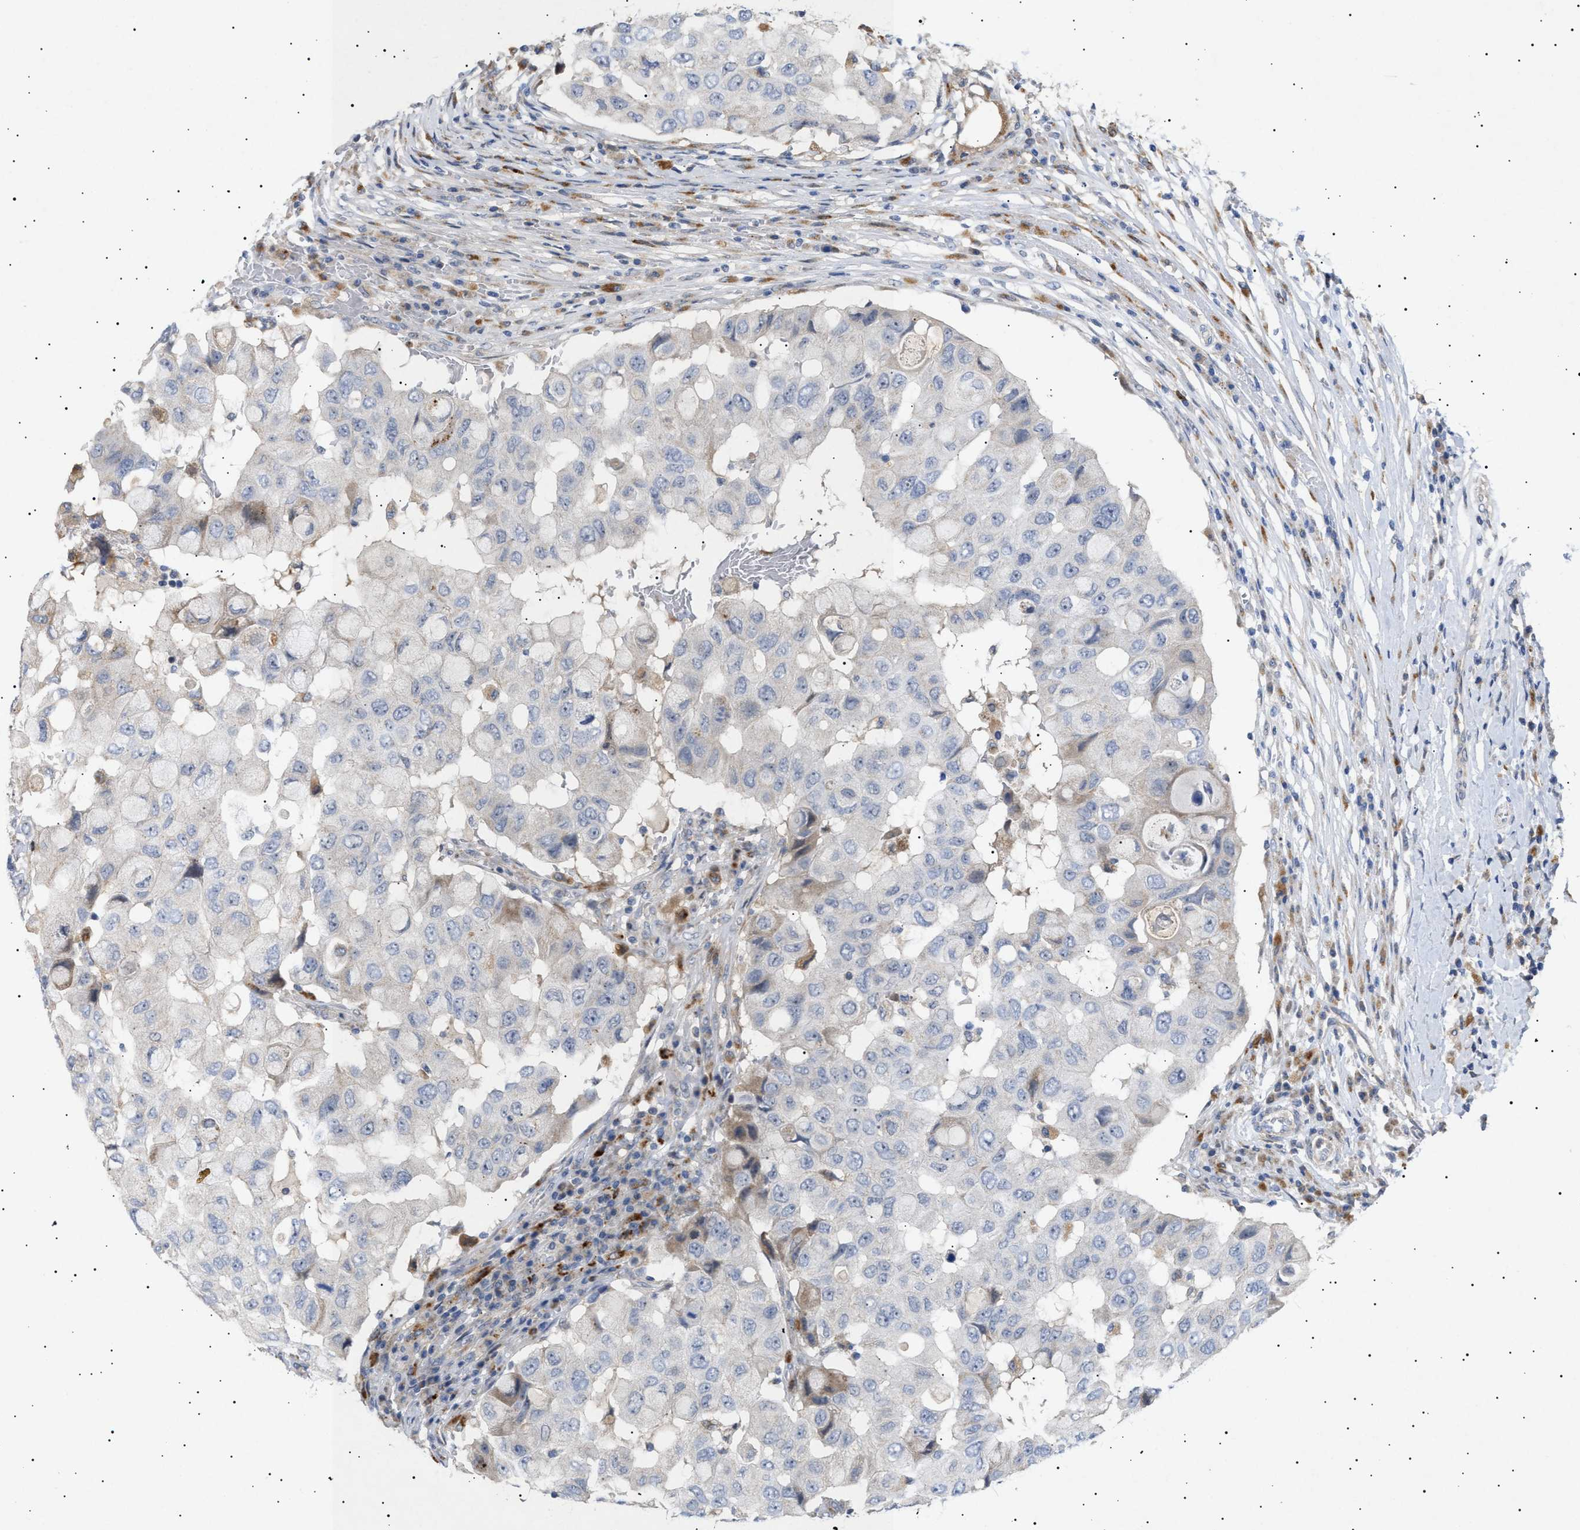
{"staining": {"intensity": "negative", "quantity": "none", "location": "none"}, "tissue": "breast cancer", "cell_type": "Tumor cells", "image_type": "cancer", "snomed": [{"axis": "morphology", "description": "Duct carcinoma"}, {"axis": "topography", "description": "Breast"}], "caption": "This is a image of immunohistochemistry (IHC) staining of breast intraductal carcinoma, which shows no positivity in tumor cells.", "gene": "SIRT5", "patient": {"sex": "female", "age": 27}}